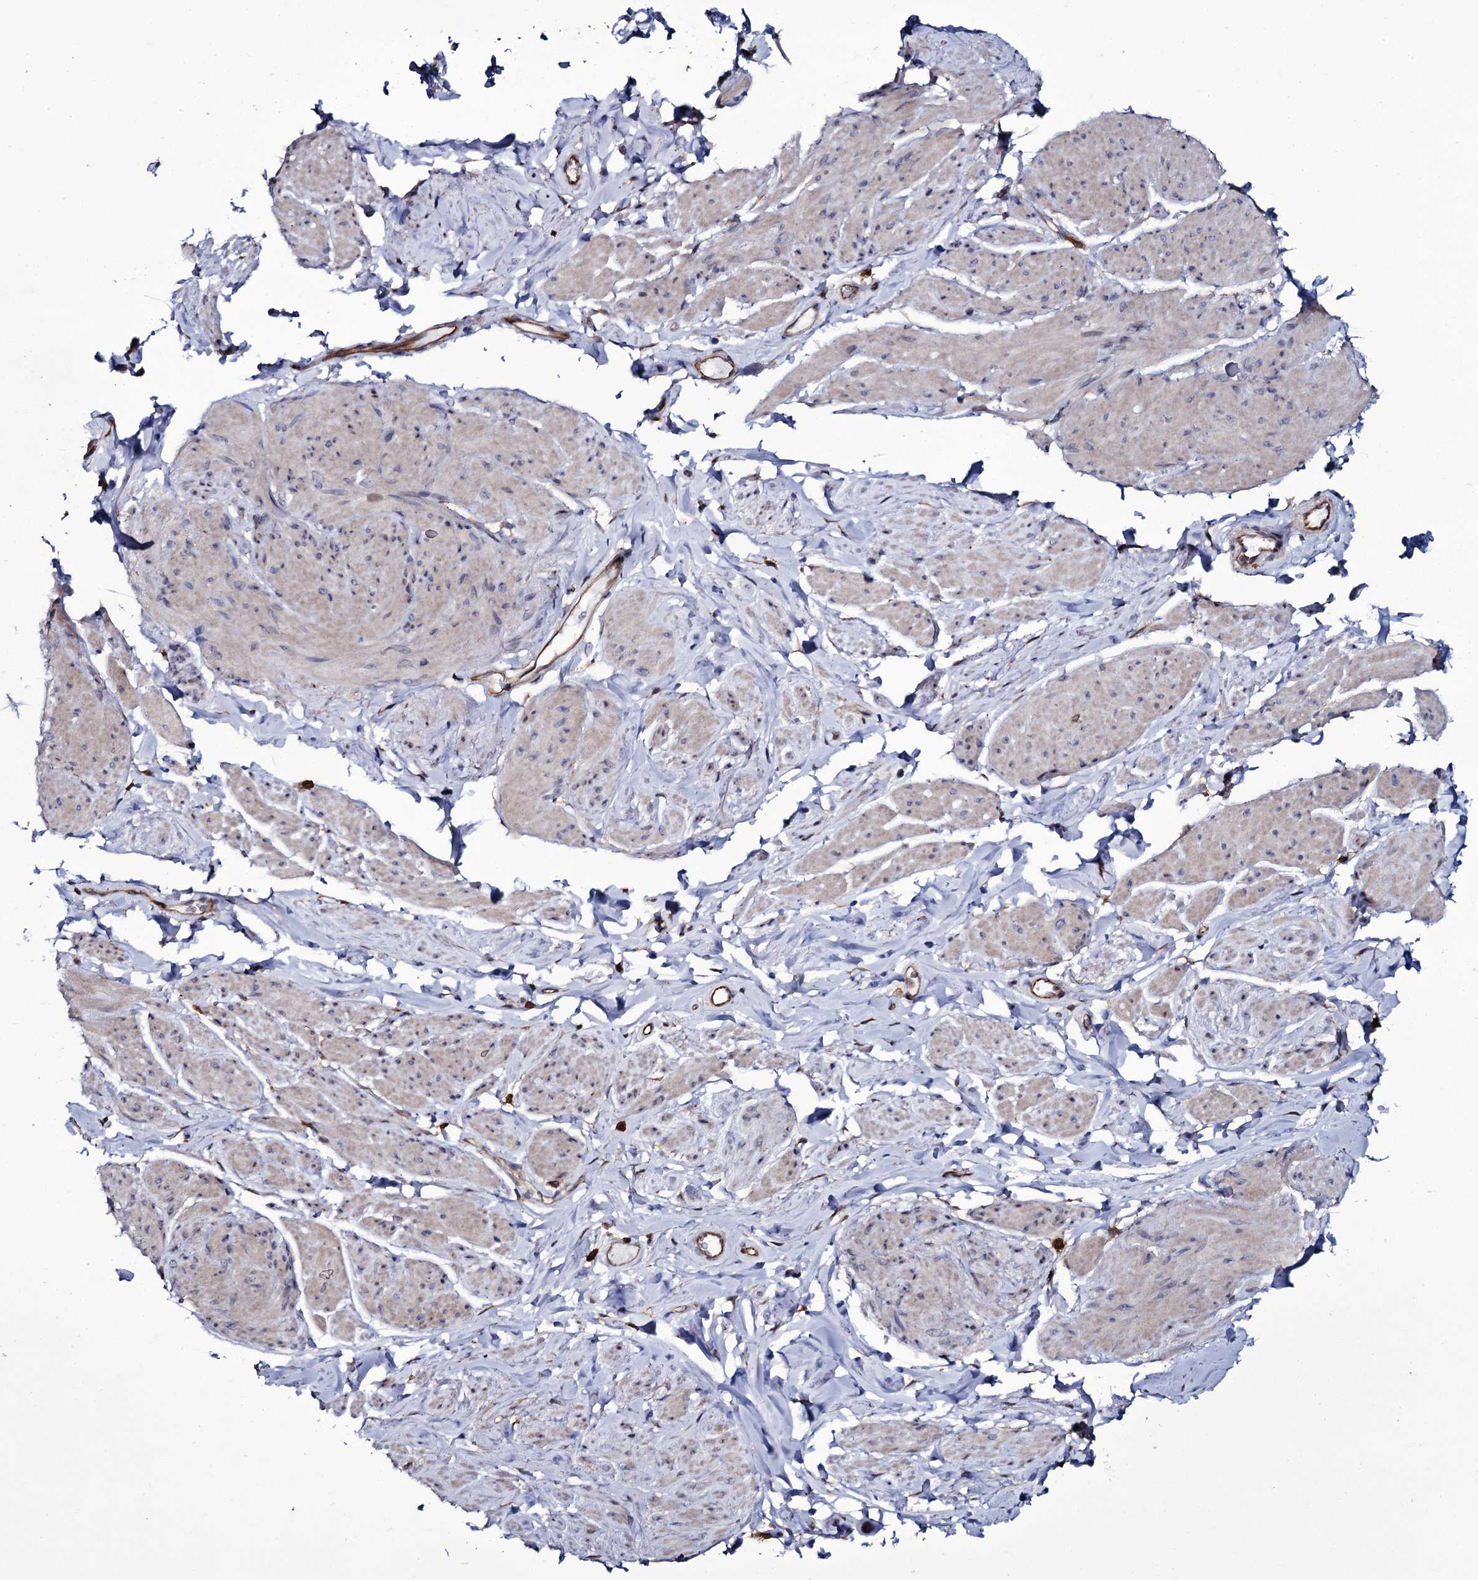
{"staining": {"intensity": "weak", "quantity": "<25%", "location": "cytoplasmic/membranous"}, "tissue": "smooth muscle", "cell_type": "Smooth muscle cells", "image_type": "normal", "snomed": [{"axis": "morphology", "description": "Normal tissue, NOS"}, {"axis": "topography", "description": "Smooth muscle"}, {"axis": "topography", "description": "Peripheral nerve tissue"}], "caption": "There is no significant staining in smooth muscle cells of smooth muscle. (Brightfield microscopy of DAB immunohistochemistry at high magnification).", "gene": "TTC23", "patient": {"sex": "male", "age": 69}}